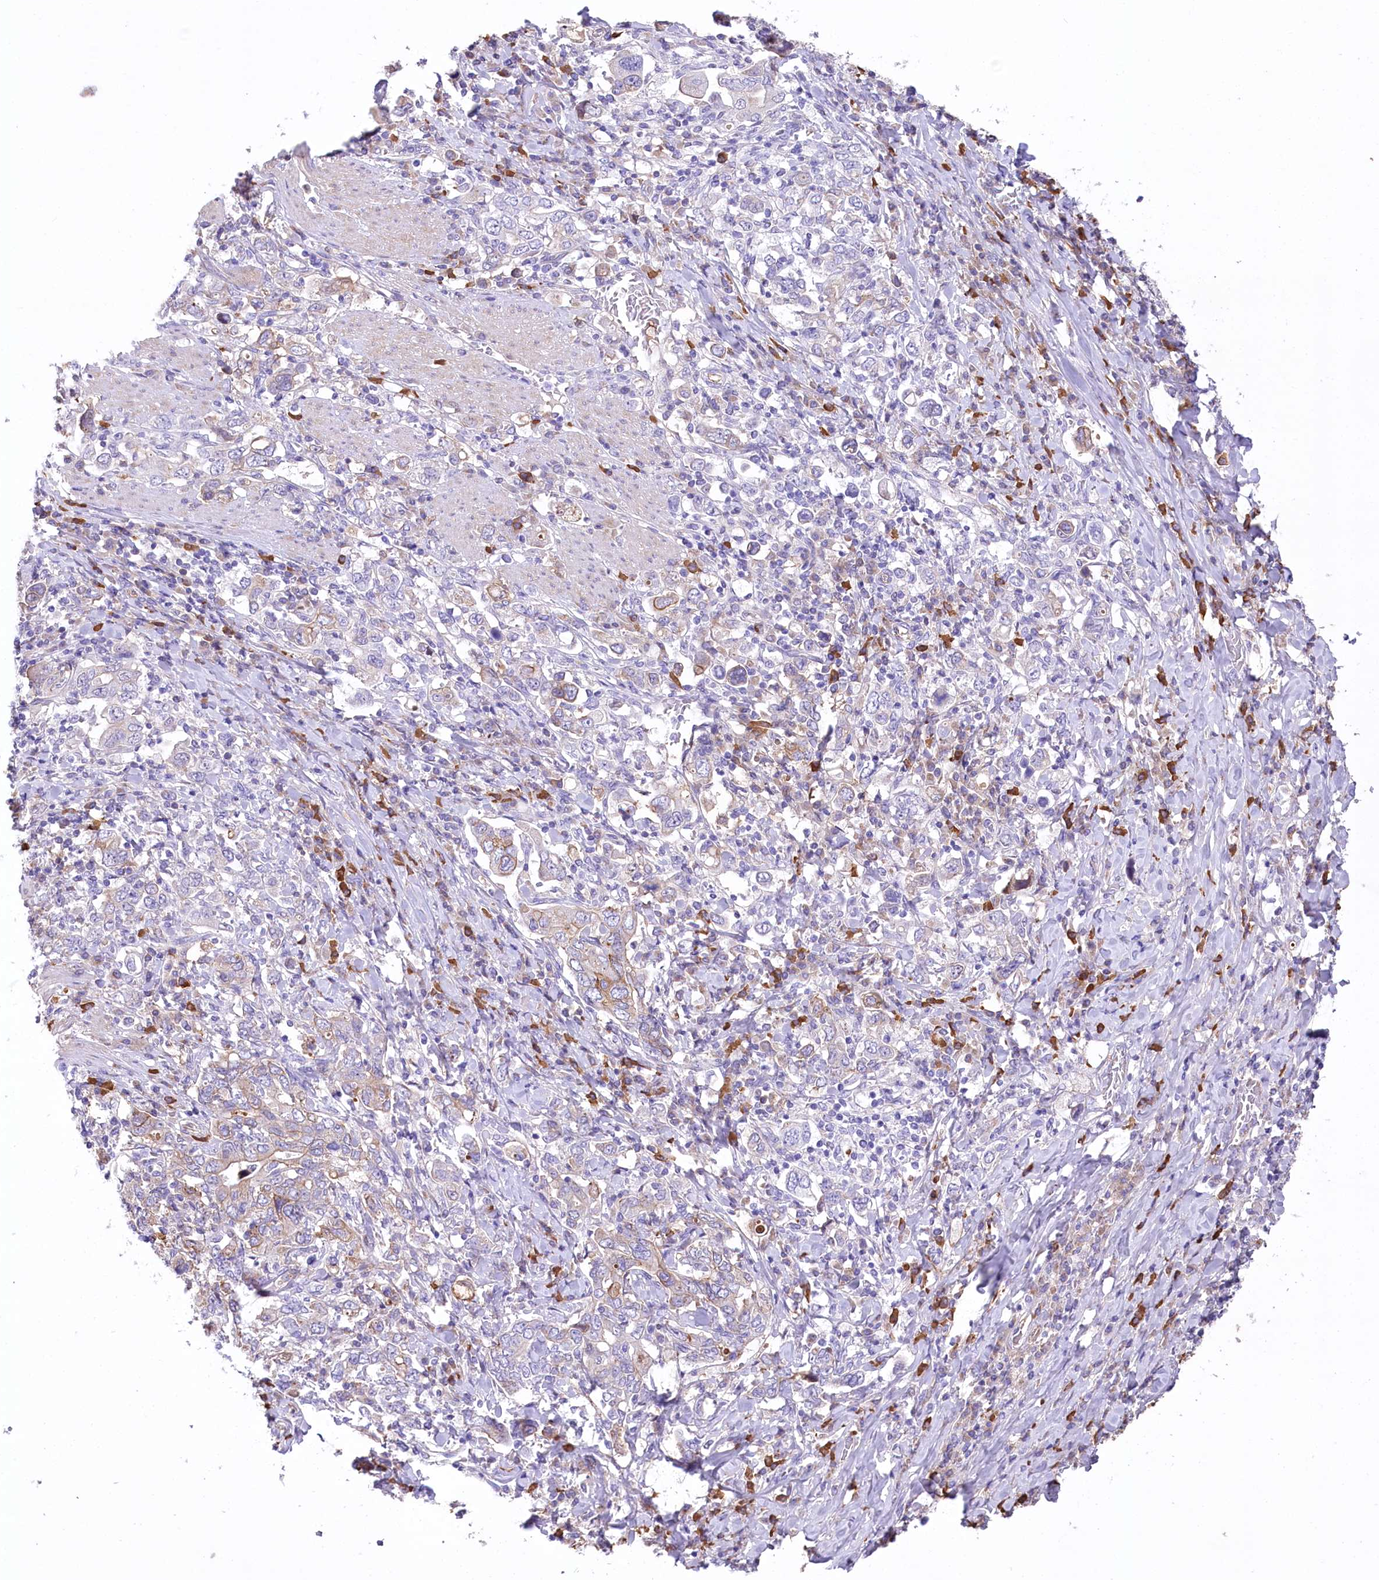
{"staining": {"intensity": "moderate", "quantity": "<25%", "location": "cytoplasmic/membranous"}, "tissue": "stomach cancer", "cell_type": "Tumor cells", "image_type": "cancer", "snomed": [{"axis": "morphology", "description": "Adenocarcinoma, NOS"}, {"axis": "topography", "description": "Stomach, upper"}], "caption": "Stomach cancer stained for a protein (brown) exhibits moderate cytoplasmic/membranous positive staining in approximately <25% of tumor cells.", "gene": "CEP164", "patient": {"sex": "male", "age": 62}}